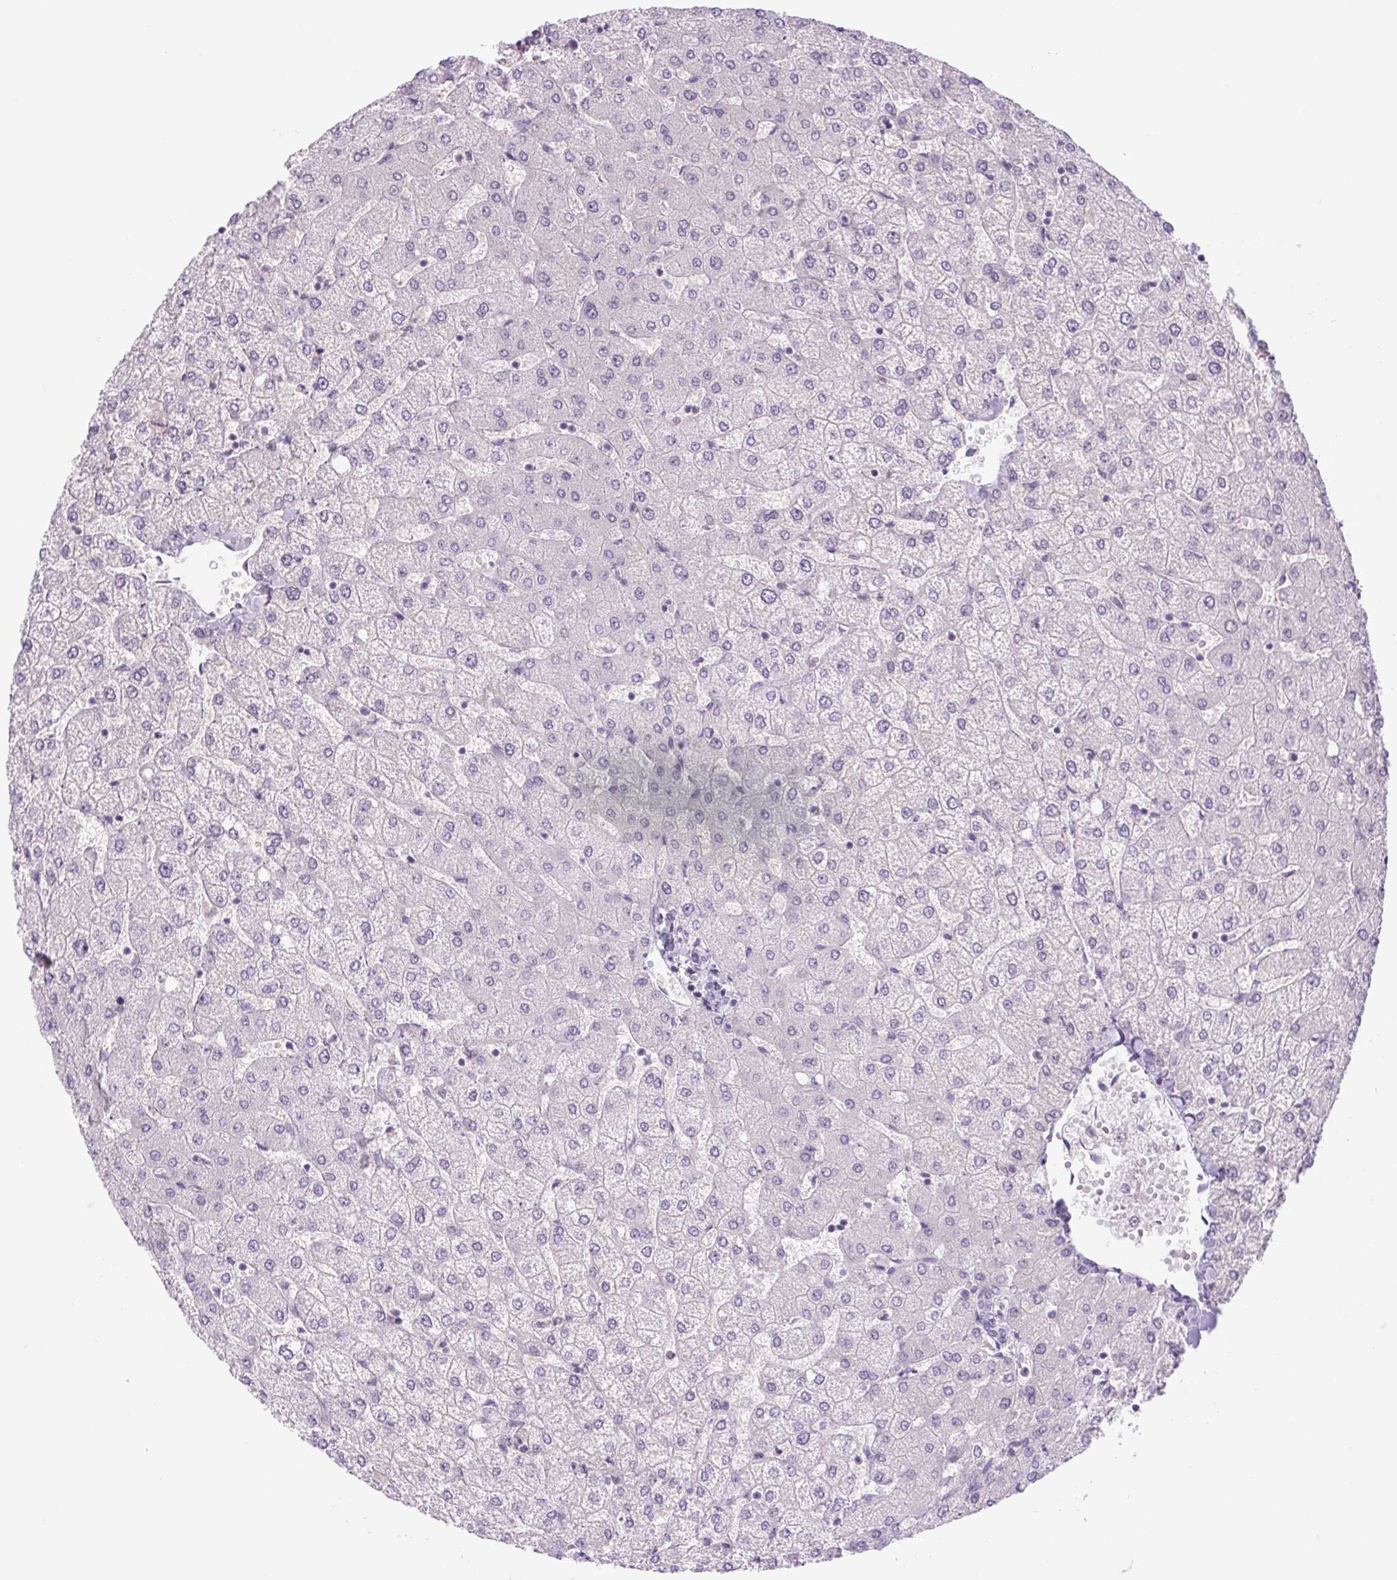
{"staining": {"intensity": "negative", "quantity": "none", "location": "none"}, "tissue": "liver", "cell_type": "Cholangiocytes", "image_type": "normal", "snomed": [{"axis": "morphology", "description": "Normal tissue, NOS"}, {"axis": "topography", "description": "Liver"}], "caption": "Human liver stained for a protein using immunohistochemistry (IHC) demonstrates no staining in cholangiocytes.", "gene": "RYBP", "patient": {"sex": "female", "age": 54}}